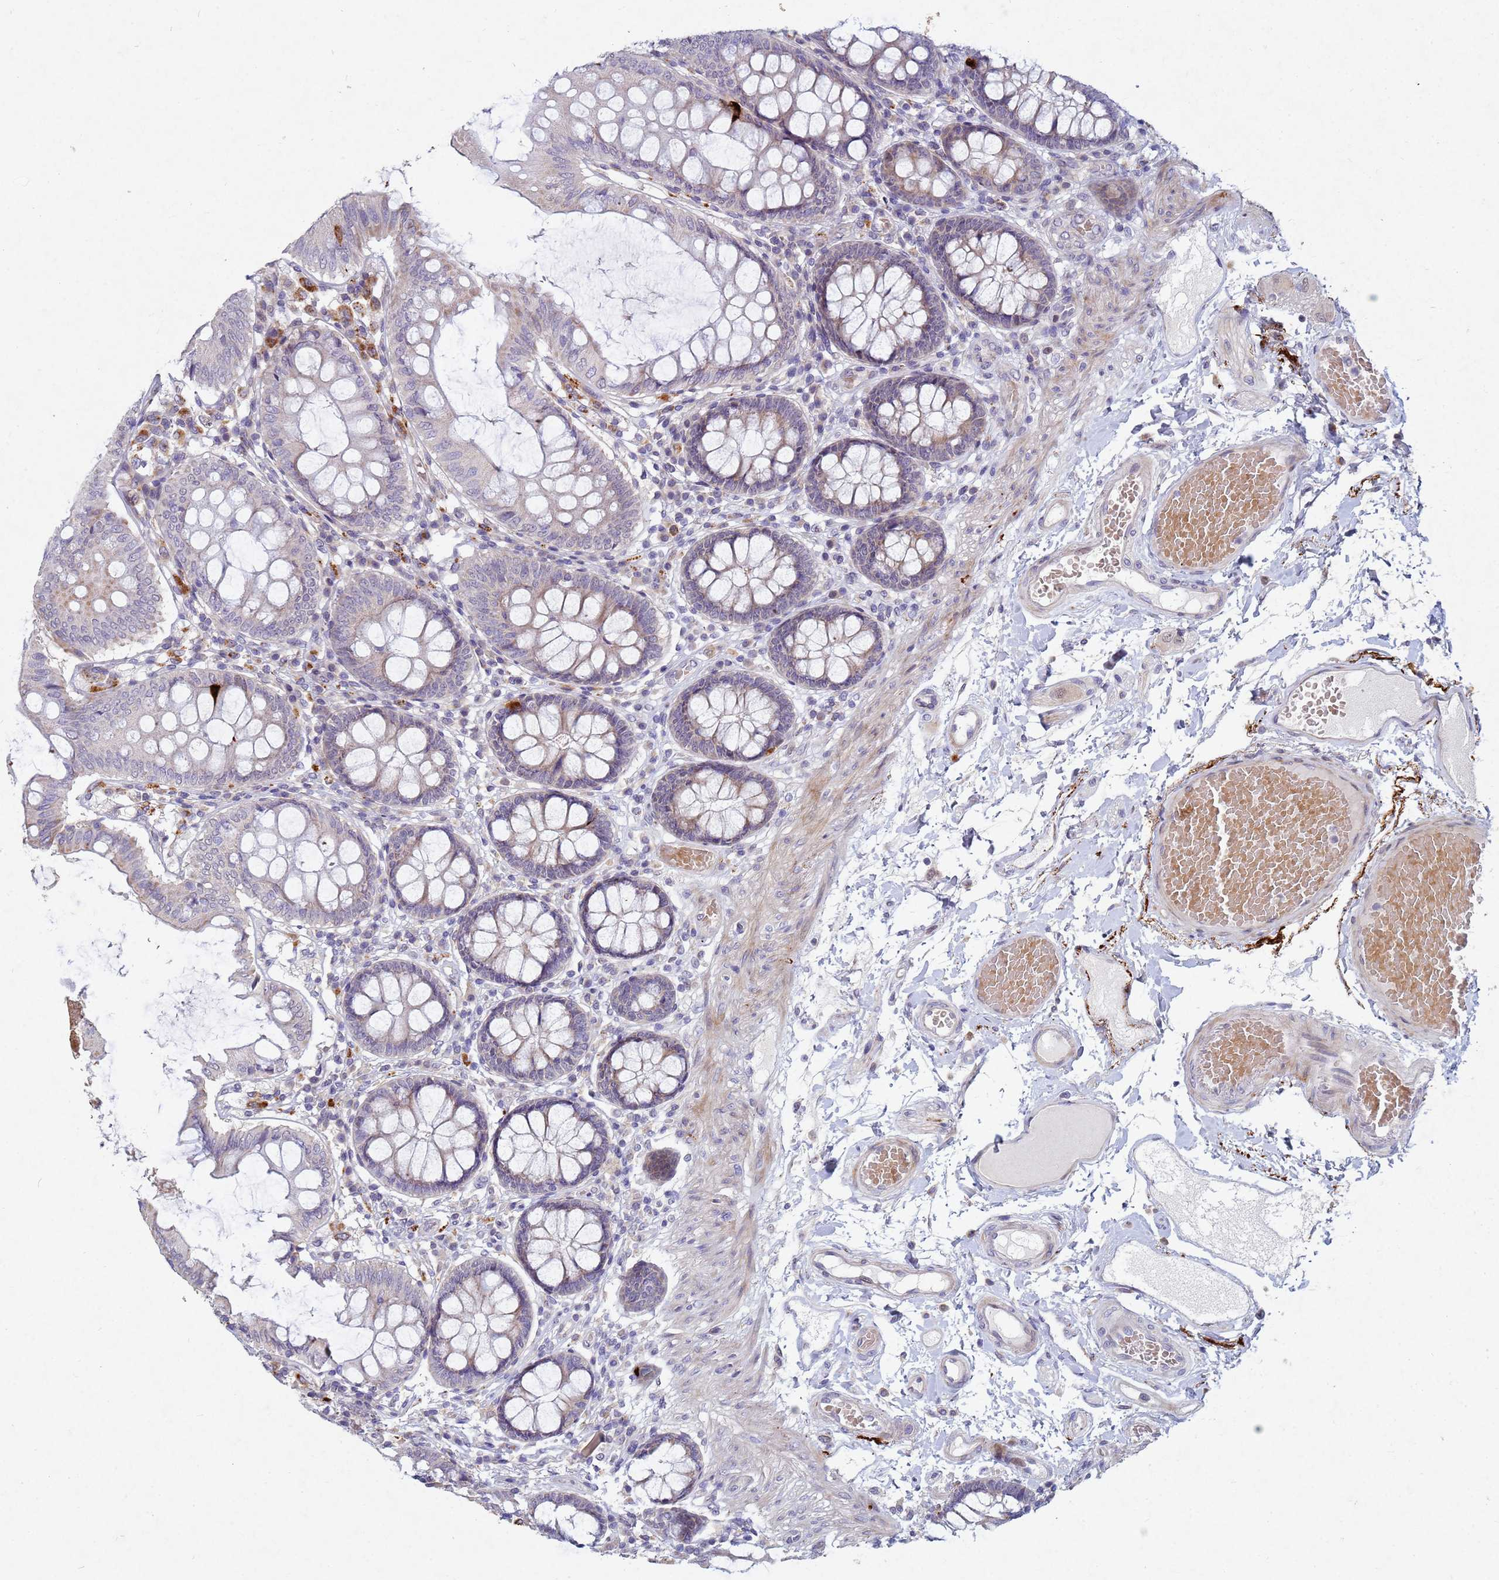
{"staining": {"intensity": "weak", "quantity": "25%-75%", "location": "cytoplasmic/membranous"}, "tissue": "colon", "cell_type": "Endothelial cells", "image_type": "normal", "snomed": [{"axis": "morphology", "description": "Normal tissue, NOS"}, {"axis": "topography", "description": "Colon"}], "caption": "Benign colon was stained to show a protein in brown. There is low levels of weak cytoplasmic/membranous staining in approximately 25%-75% of endothelial cells. (DAB (3,3'-diaminobenzidine) IHC with brightfield microscopy, high magnification).", "gene": "TNPO2", "patient": {"sex": "male", "age": 84}}